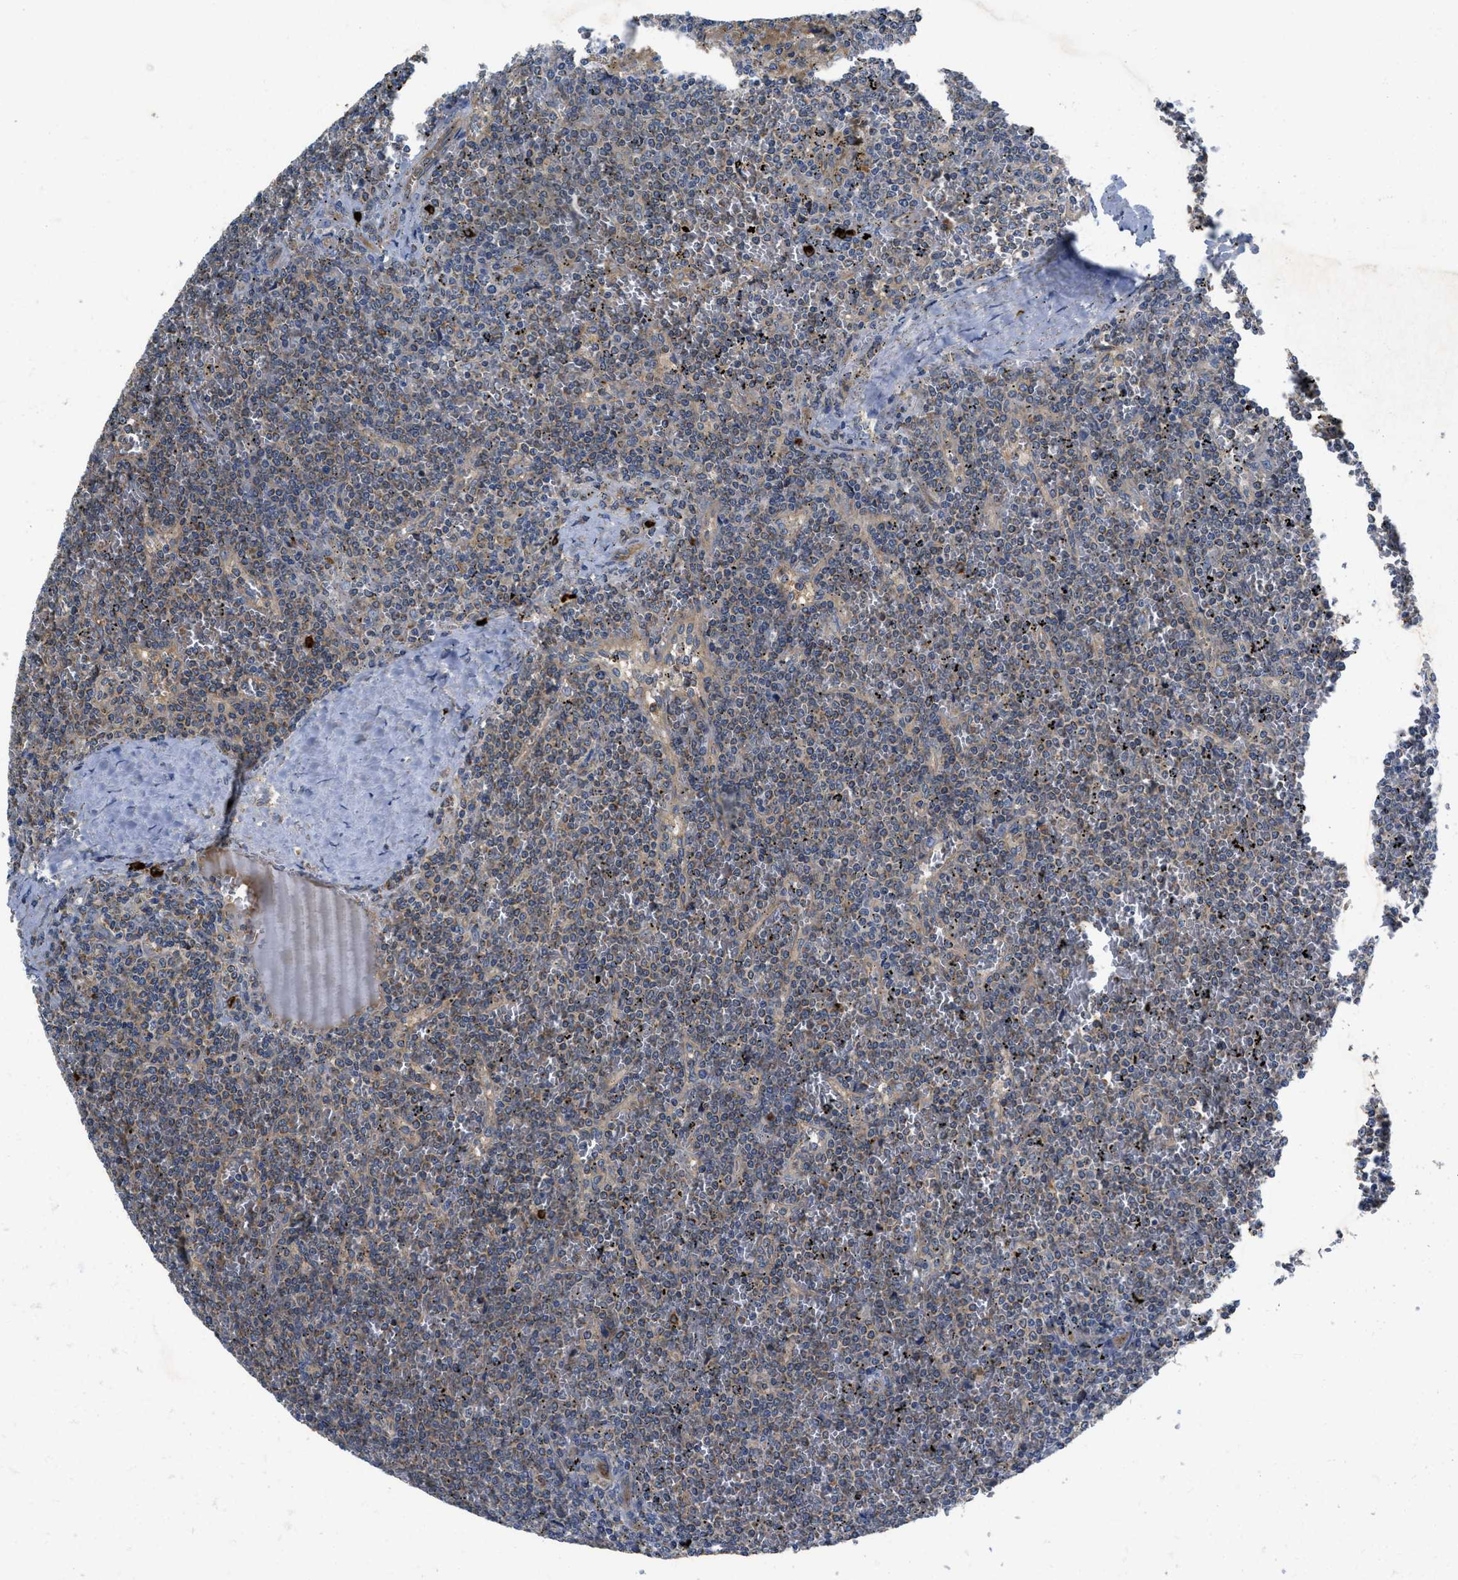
{"staining": {"intensity": "weak", "quantity": "25%-75%", "location": "cytoplasmic/membranous"}, "tissue": "lymphoma", "cell_type": "Tumor cells", "image_type": "cancer", "snomed": [{"axis": "morphology", "description": "Malignant lymphoma, non-Hodgkin's type, Low grade"}, {"axis": "topography", "description": "Spleen"}], "caption": "Immunohistochemistry micrograph of human lymphoma stained for a protein (brown), which displays low levels of weak cytoplasmic/membranous expression in about 25%-75% of tumor cells.", "gene": "GALK1", "patient": {"sex": "female", "age": 19}}